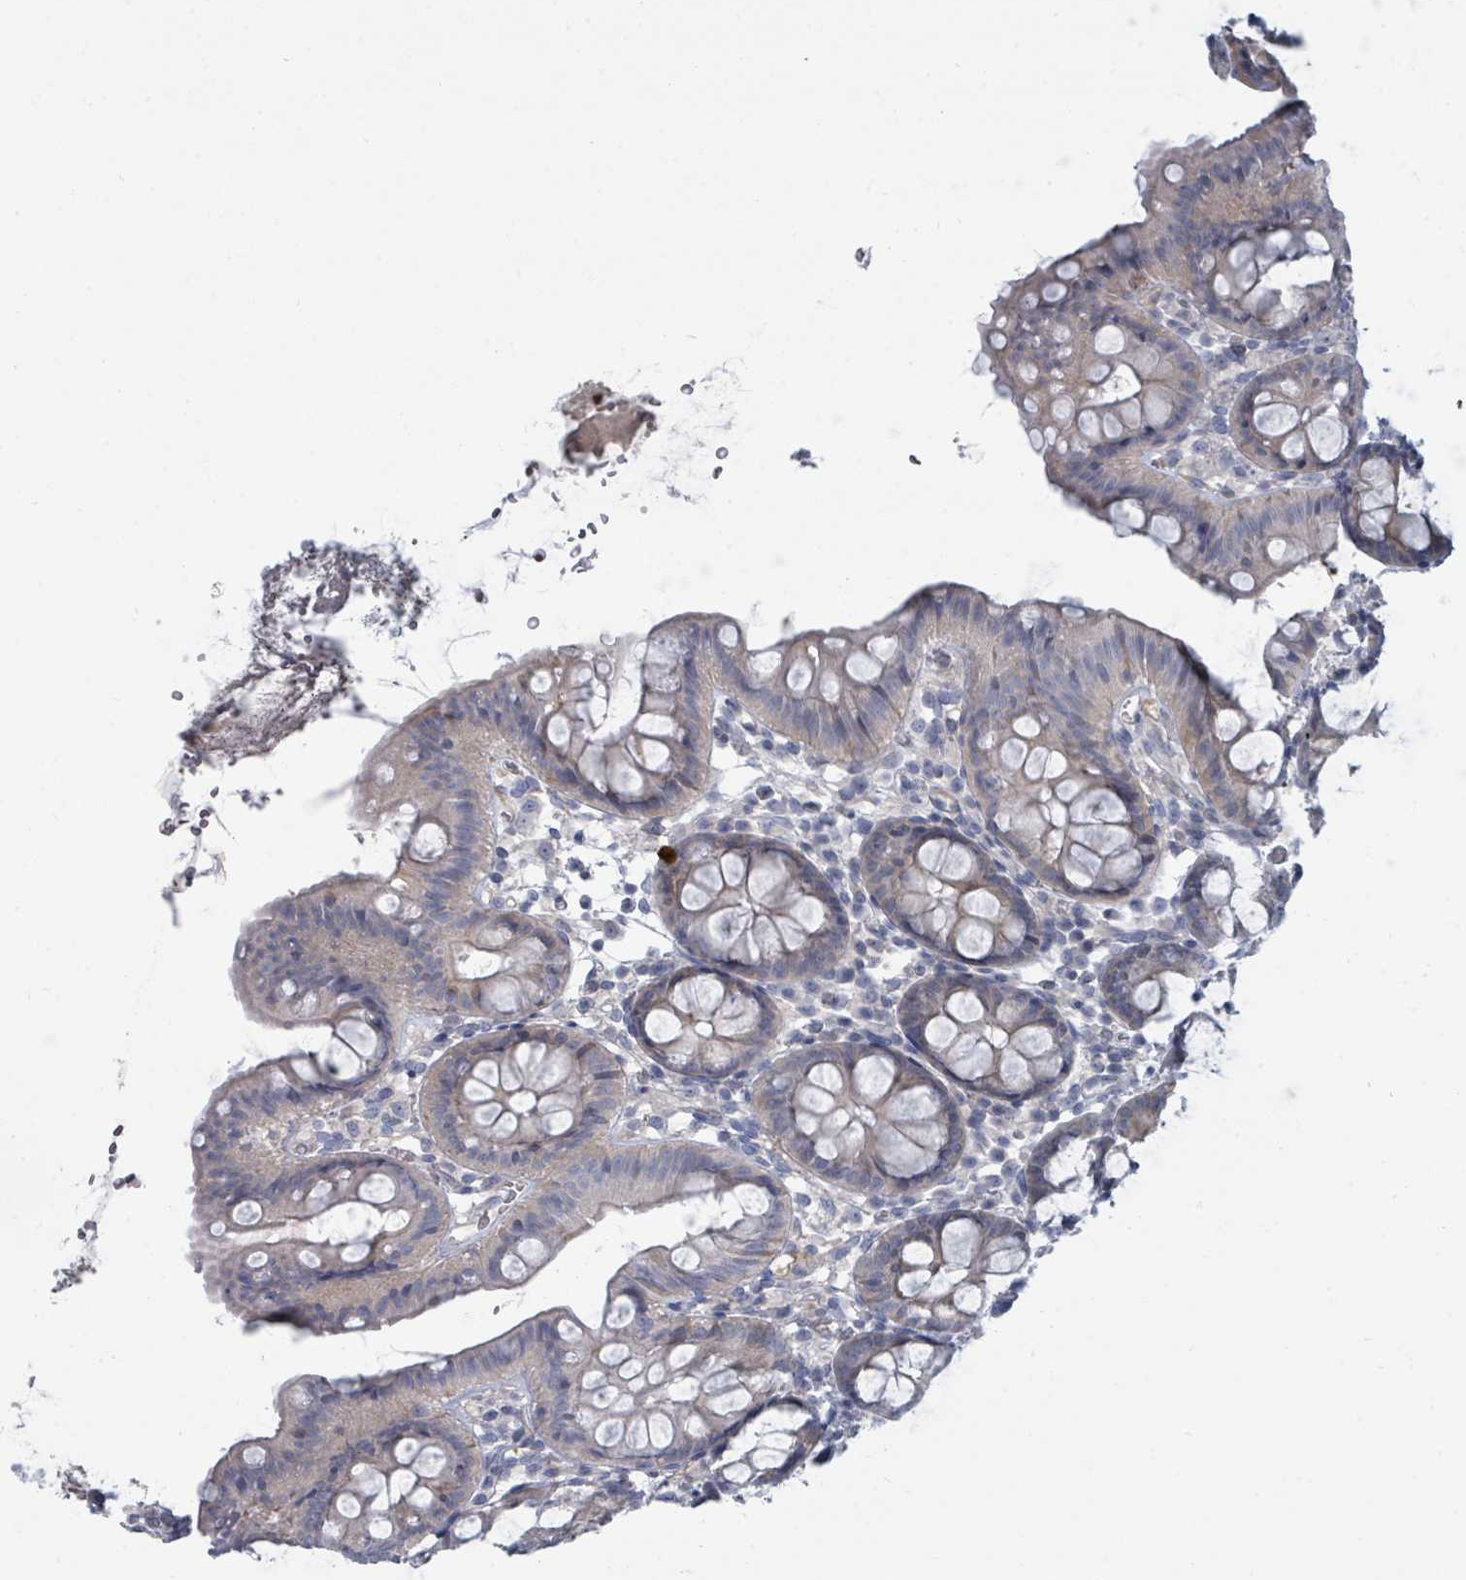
{"staining": {"intensity": "negative", "quantity": "none", "location": "none"}, "tissue": "colon", "cell_type": "Endothelial cells", "image_type": "normal", "snomed": [{"axis": "morphology", "description": "Normal tissue, NOS"}, {"axis": "topography", "description": "Colon"}], "caption": "Endothelial cells are negative for brown protein staining in normal colon. (Stains: DAB immunohistochemistry (IHC) with hematoxylin counter stain, Microscopy: brightfield microscopy at high magnification).", "gene": "SLC25A45", "patient": {"sex": "male", "age": 75}}